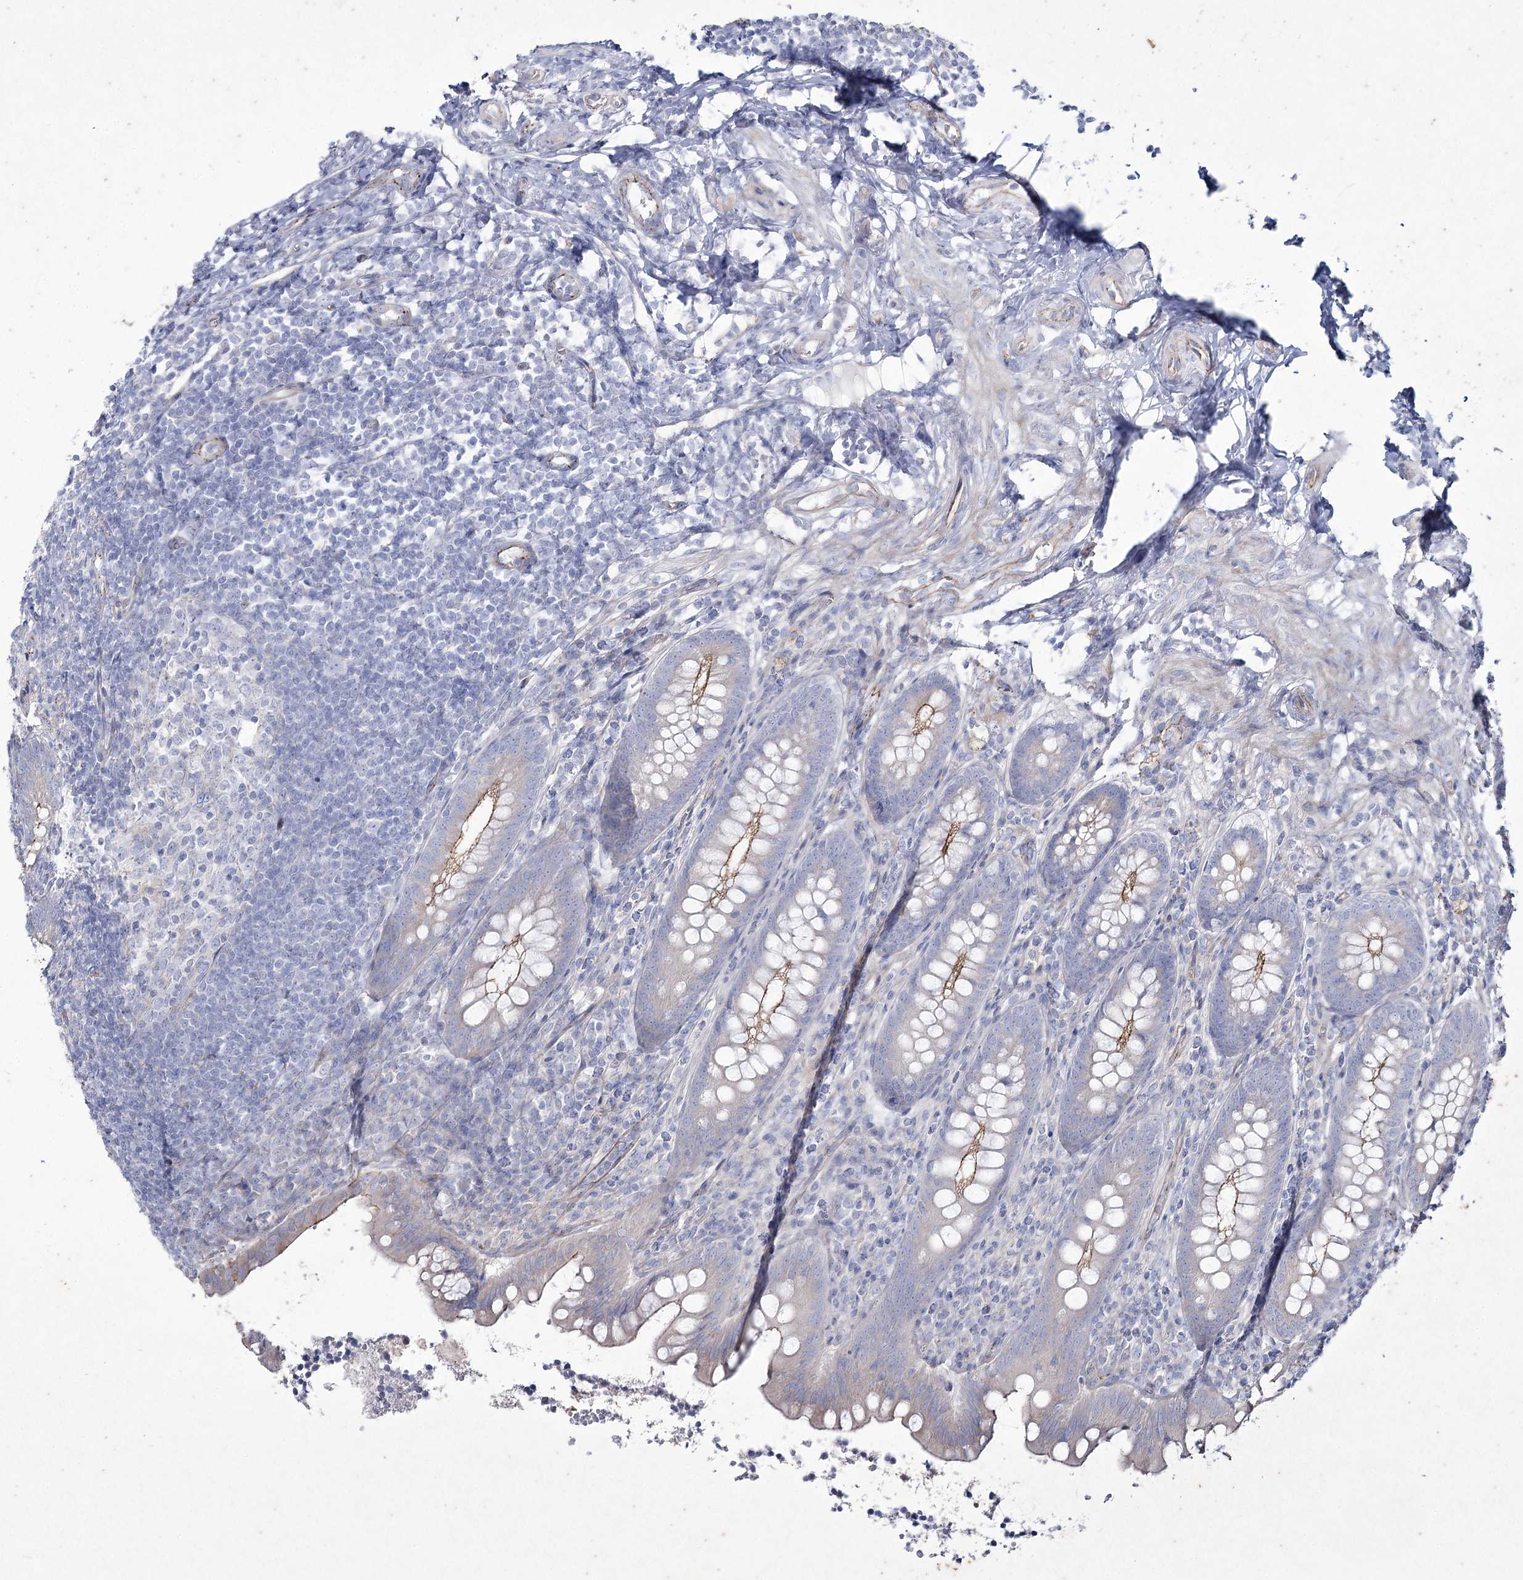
{"staining": {"intensity": "moderate", "quantity": "<25%", "location": "cytoplasmic/membranous"}, "tissue": "appendix", "cell_type": "Glandular cells", "image_type": "normal", "snomed": [{"axis": "morphology", "description": "Normal tissue, NOS"}, {"axis": "topography", "description": "Appendix"}], "caption": "DAB immunohistochemical staining of normal appendix displays moderate cytoplasmic/membranous protein staining in approximately <25% of glandular cells.", "gene": "LDLRAD3", "patient": {"sex": "female", "age": 33}}